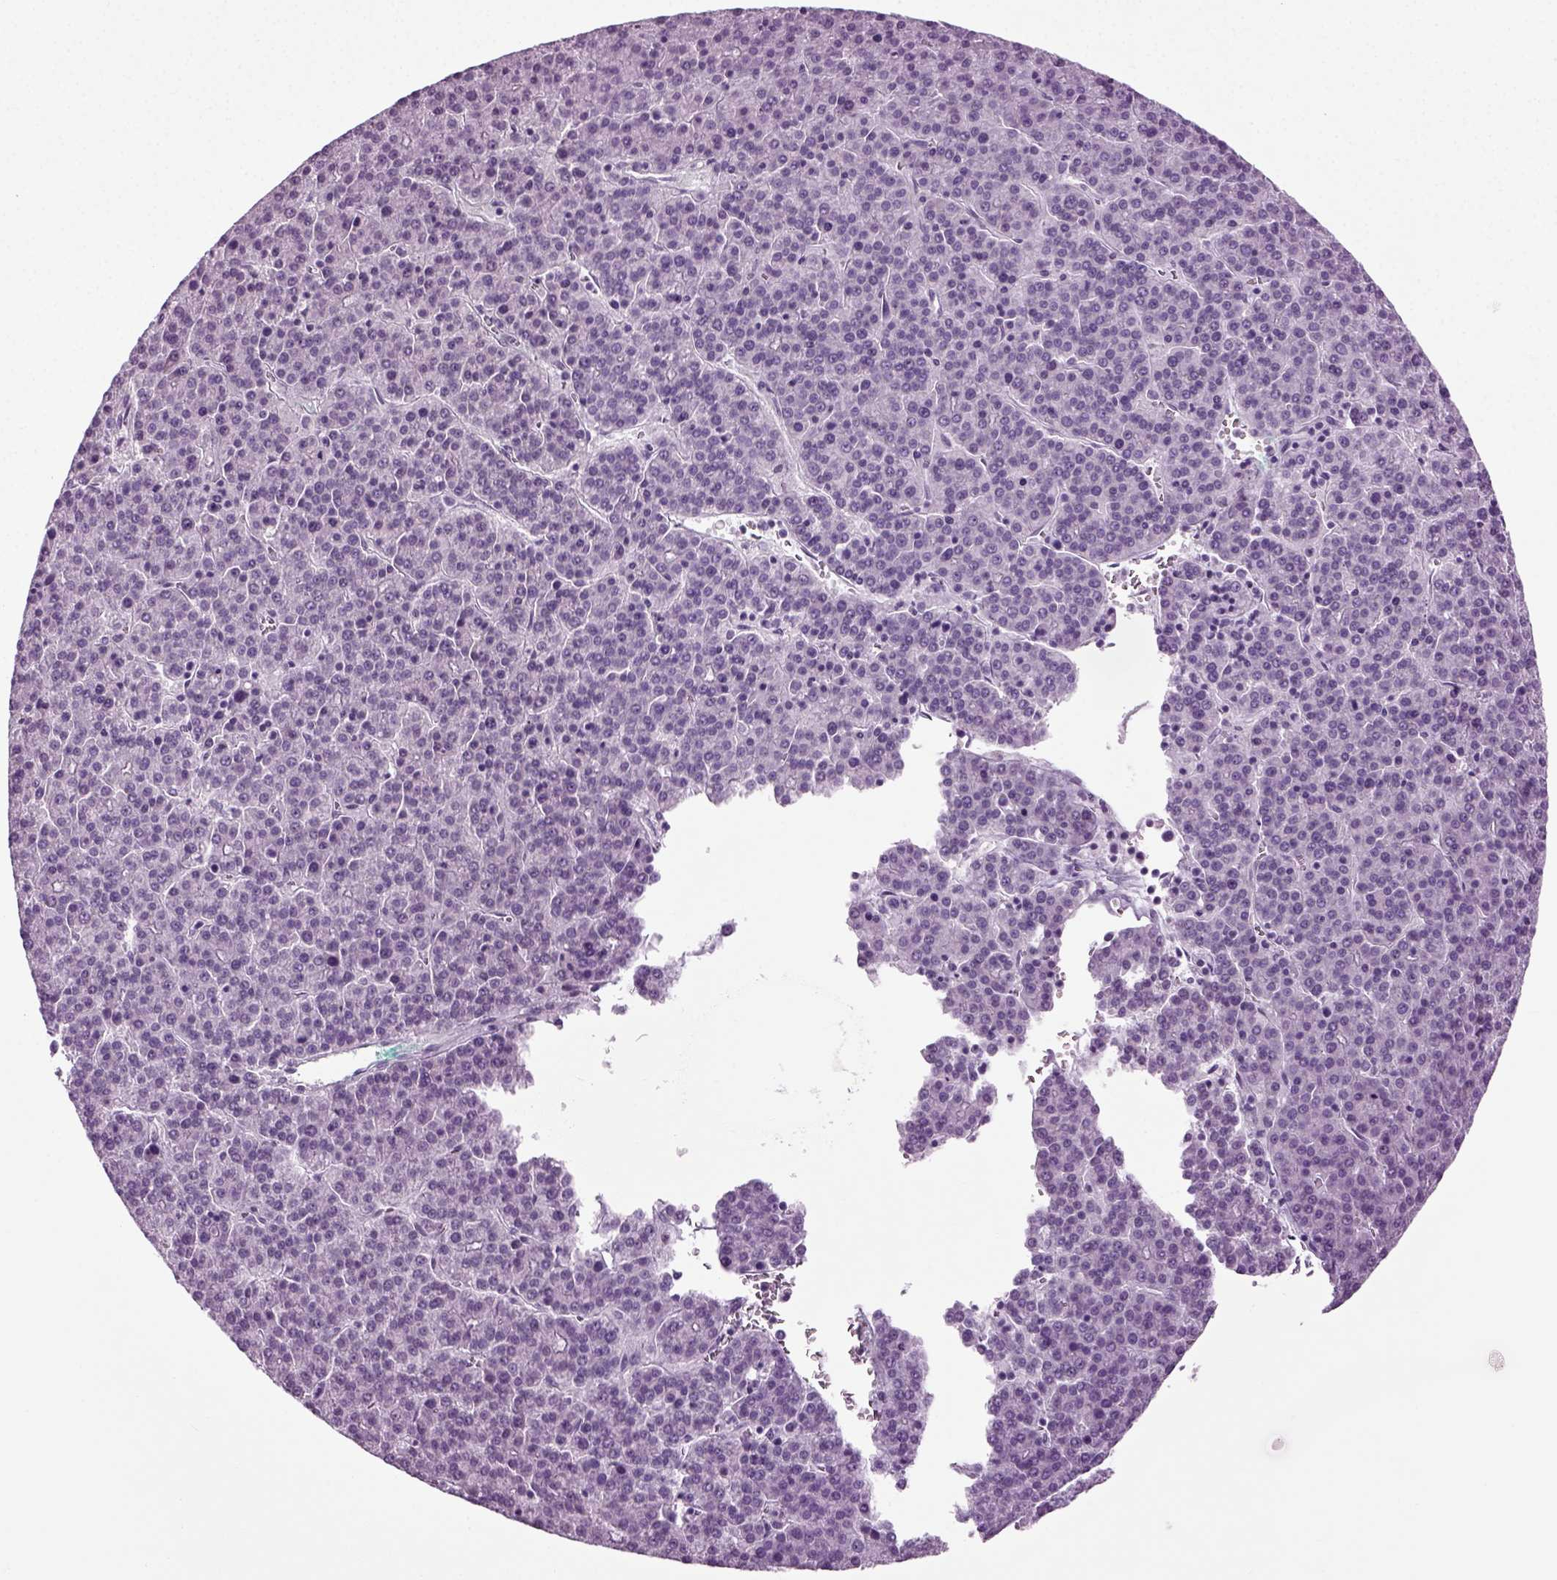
{"staining": {"intensity": "negative", "quantity": "none", "location": "none"}, "tissue": "liver cancer", "cell_type": "Tumor cells", "image_type": "cancer", "snomed": [{"axis": "morphology", "description": "Carcinoma, Hepatocellular, NOS"}, {"axis": "topography", "description": "Liver"}], "caption": "Image shows no protein positivity in tumor cells of liver cancer (hepatocellular carcinoma) tissue.", "gene": "ZC2HC1C", "patient": {"sex": "female", "age": 58}}